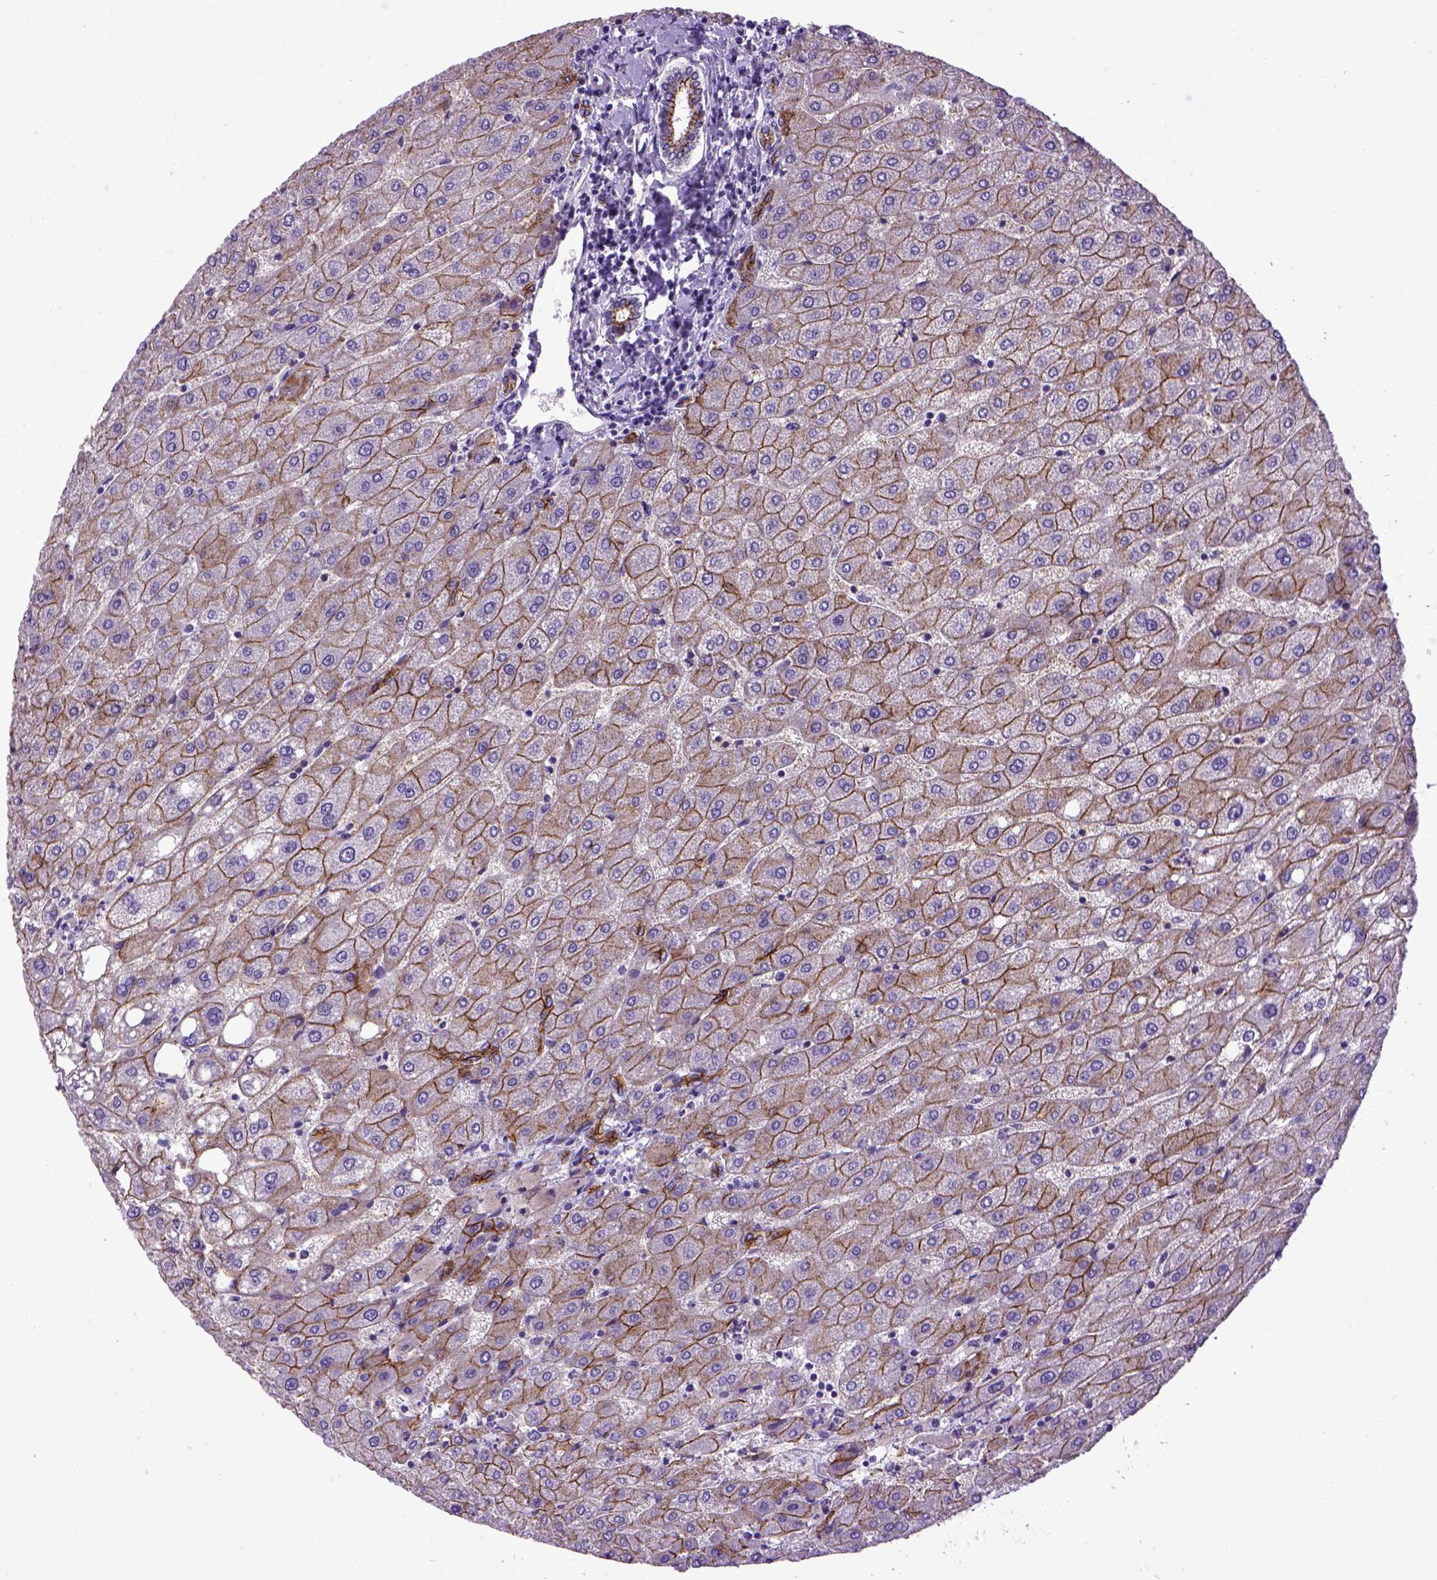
{"staining": {"intensity": "moderate", "quantity": ">75%", "location": "cytoplasmic/membranous"}, "tissue": "liver", "cell_type": "Cholangiocytes", "image_type": "normal", "snomed": [{"axis": "morphology", "description": "Normal tissue, NOS"}, {"axis": "topography", "description": "Liver"}], "caption": "The micrograph shows a brown stain indicating the presence of a protein in the cytoplasmic/membranous of cholangiocytes in liver.", "gene": "CDH1", "patient": {"sex": "male", "age": 67}}